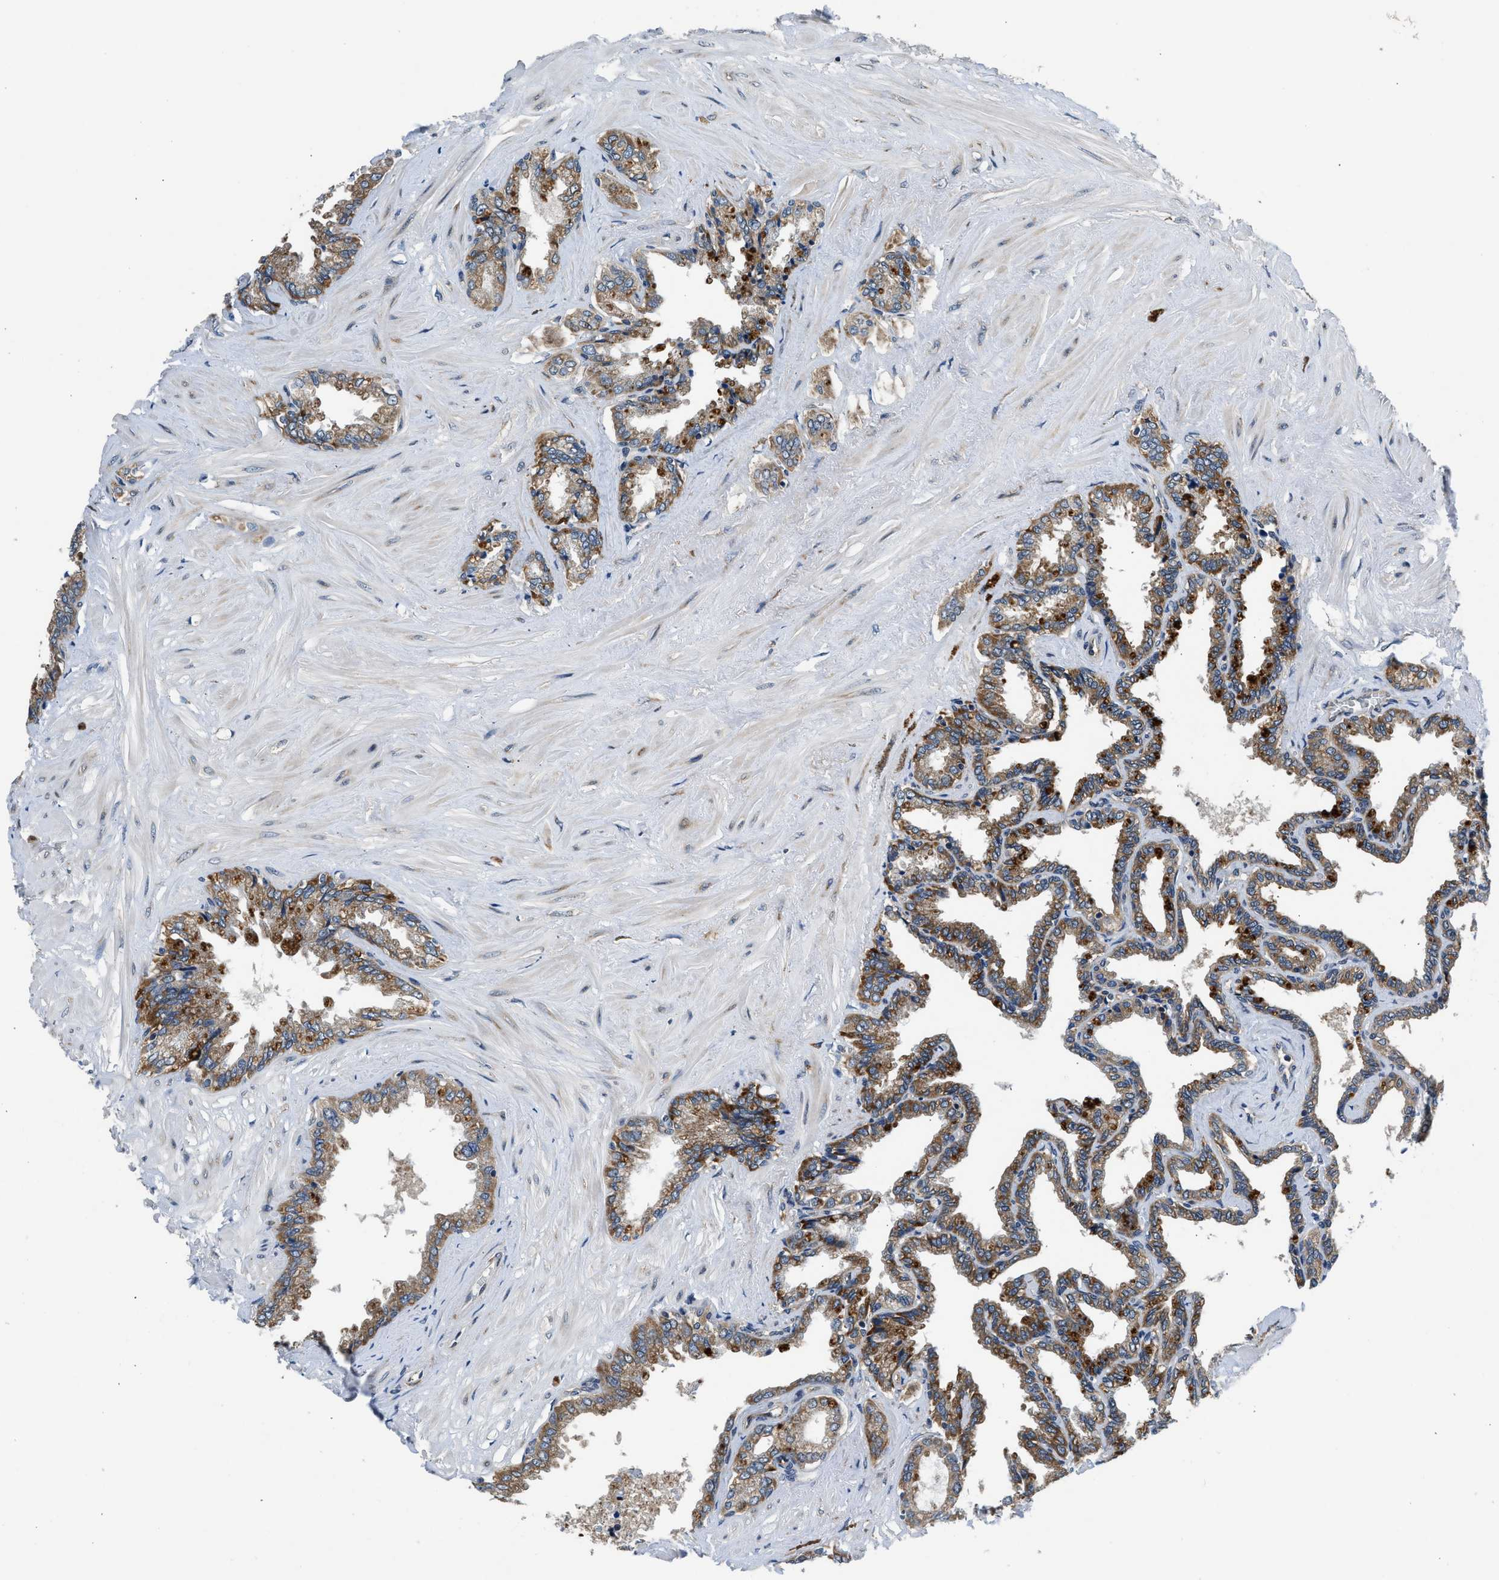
{"staining": {"intensity": "moderate", "quantity": ">75%", "location": "cytoplasmic/membranous"}, "tissue": "seminal vesicle", "cell_type": "Glandular cells", "image_type": "normal", "snomed": [{"axis": "morphology", "description": "Normal tissue, NOS"}, {"axis": "topography", "description": "Seminal veicle"}], "caption": "Immunohistochemistry of normal seminal vesicle displays medium levels of moderate cytoplasmic/membranous staining in approximately >75% of glandular cells.", "gene": "PA2G4", "patient": {"sex": "male", "age": 46}}